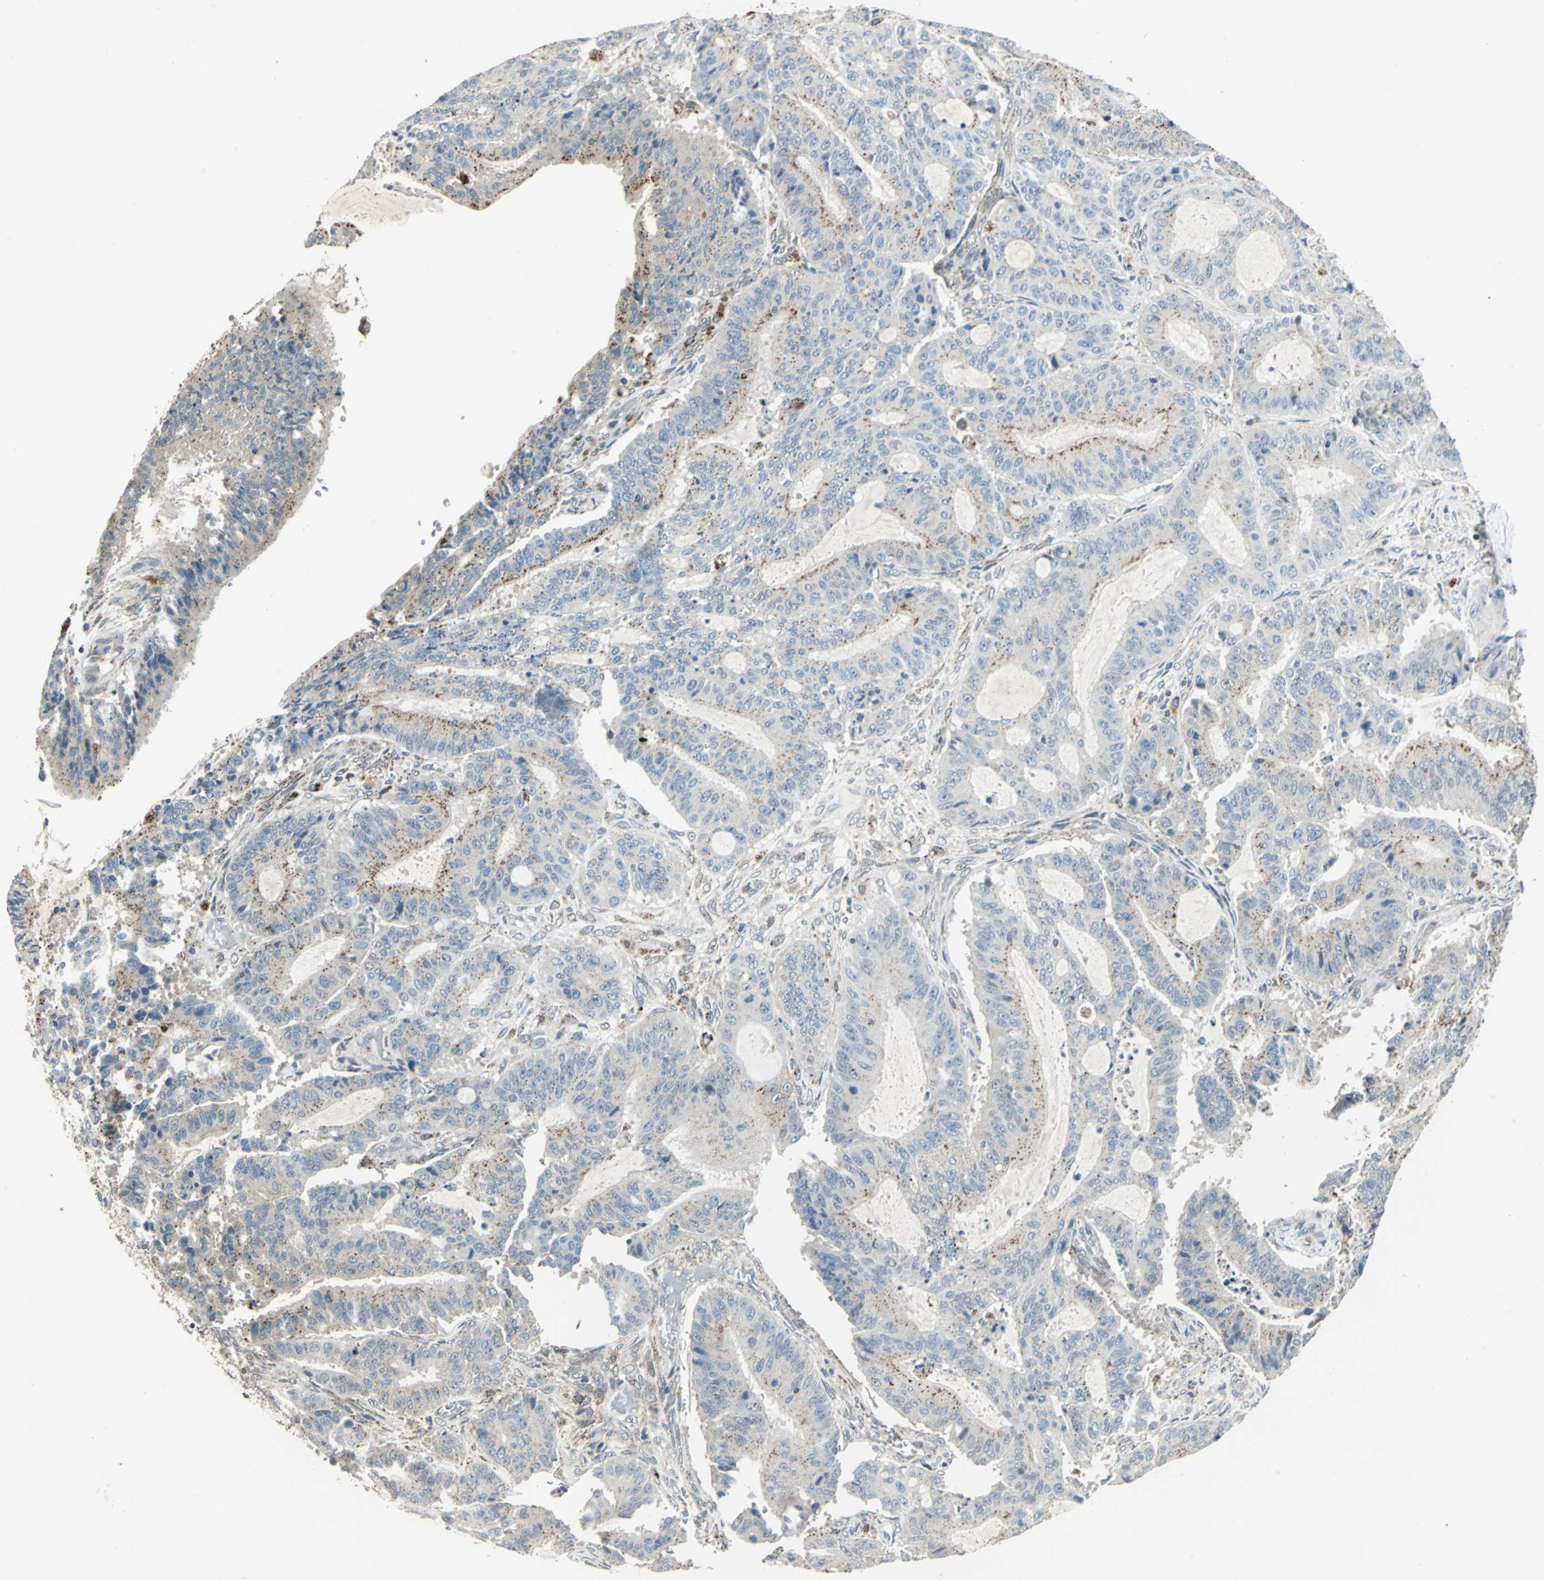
{"staining": {"intensity": "weak", "quantity": "<25%", "location": "cytoplasmic/membranous"}, "tissue": "liver cancer", "cell_type": "Tumor cells", "image_type": "cancer", "snomed": [{"axis": "morphology", "description": "Cholangiocarcinoma"}, {"axis": "topography", "description": "Liver"}], "caption": "The immunohistochemistry (IHC) photomicrograph has no significant positivity in tumor cells of cholangiocarcinoma (liver) tissue. (Stains: DAB (3,3'-diaminobenzidine) IHC with hematoxylin counter stain, Microscopy: brightfield microscopy at high magnification).", "gene": "NIT1", "patient": {"sex": "female", "age": 73}}